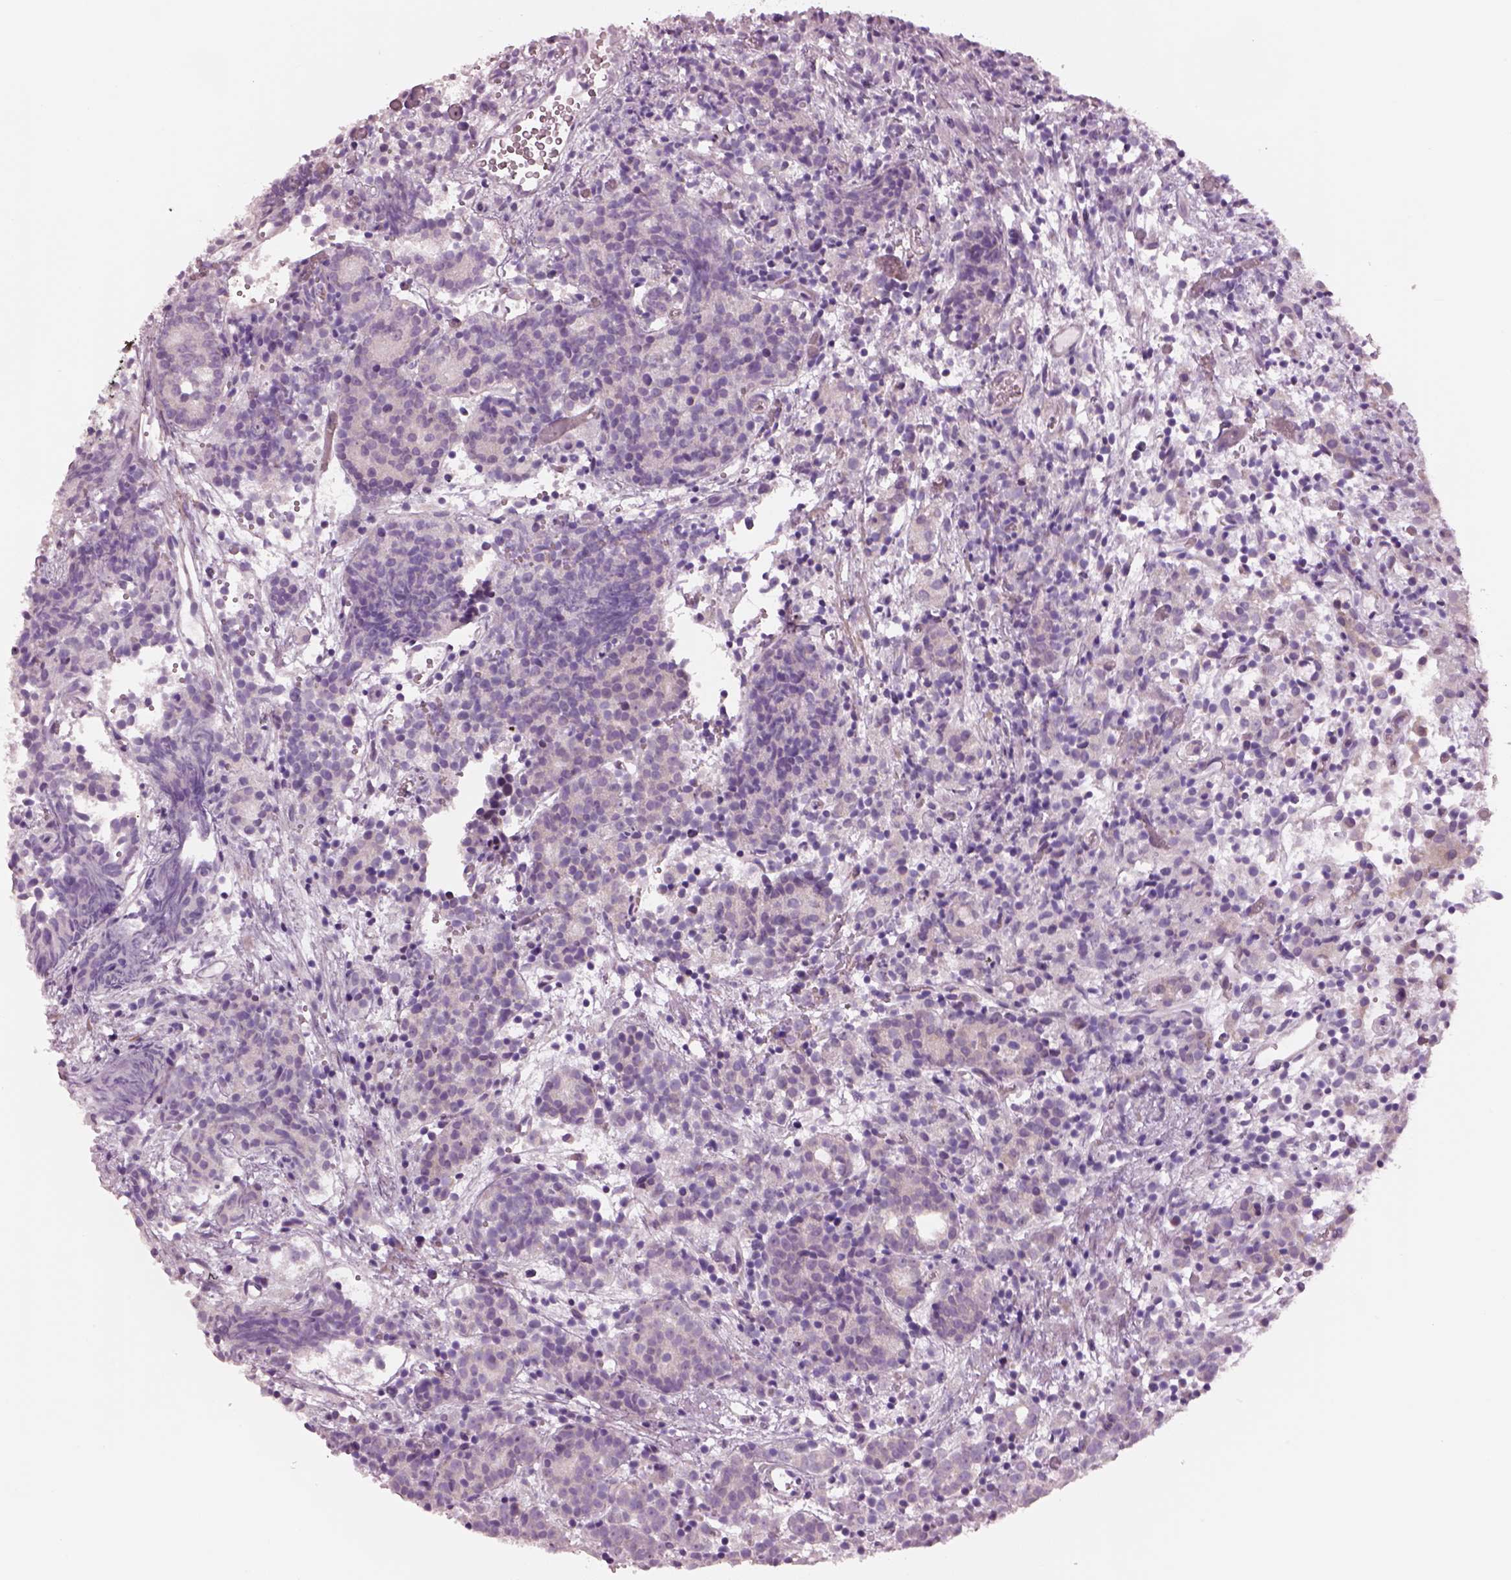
{"staining": {"intensity": "moderate", "quantity": "<25%", "location": "cytoplasmic/membranous"}, "tissue": "prostate cancer", "cell_type": "Tumor cells", "image_type": "cancer", "snomed": [{"axis": "morphology", "description": "Adenocarcinoma, High grade"}, {"axis": "topography", "description": "Prostate"}], "caption": "Moderate cytoplasmic/membranous protein expression is identified in approximately <25% of tumor cells in prostate cancer (adenocarcinoma (high-grade)).", "gene": "SCML2", "patient": {"sex": "male", "age": 53}}